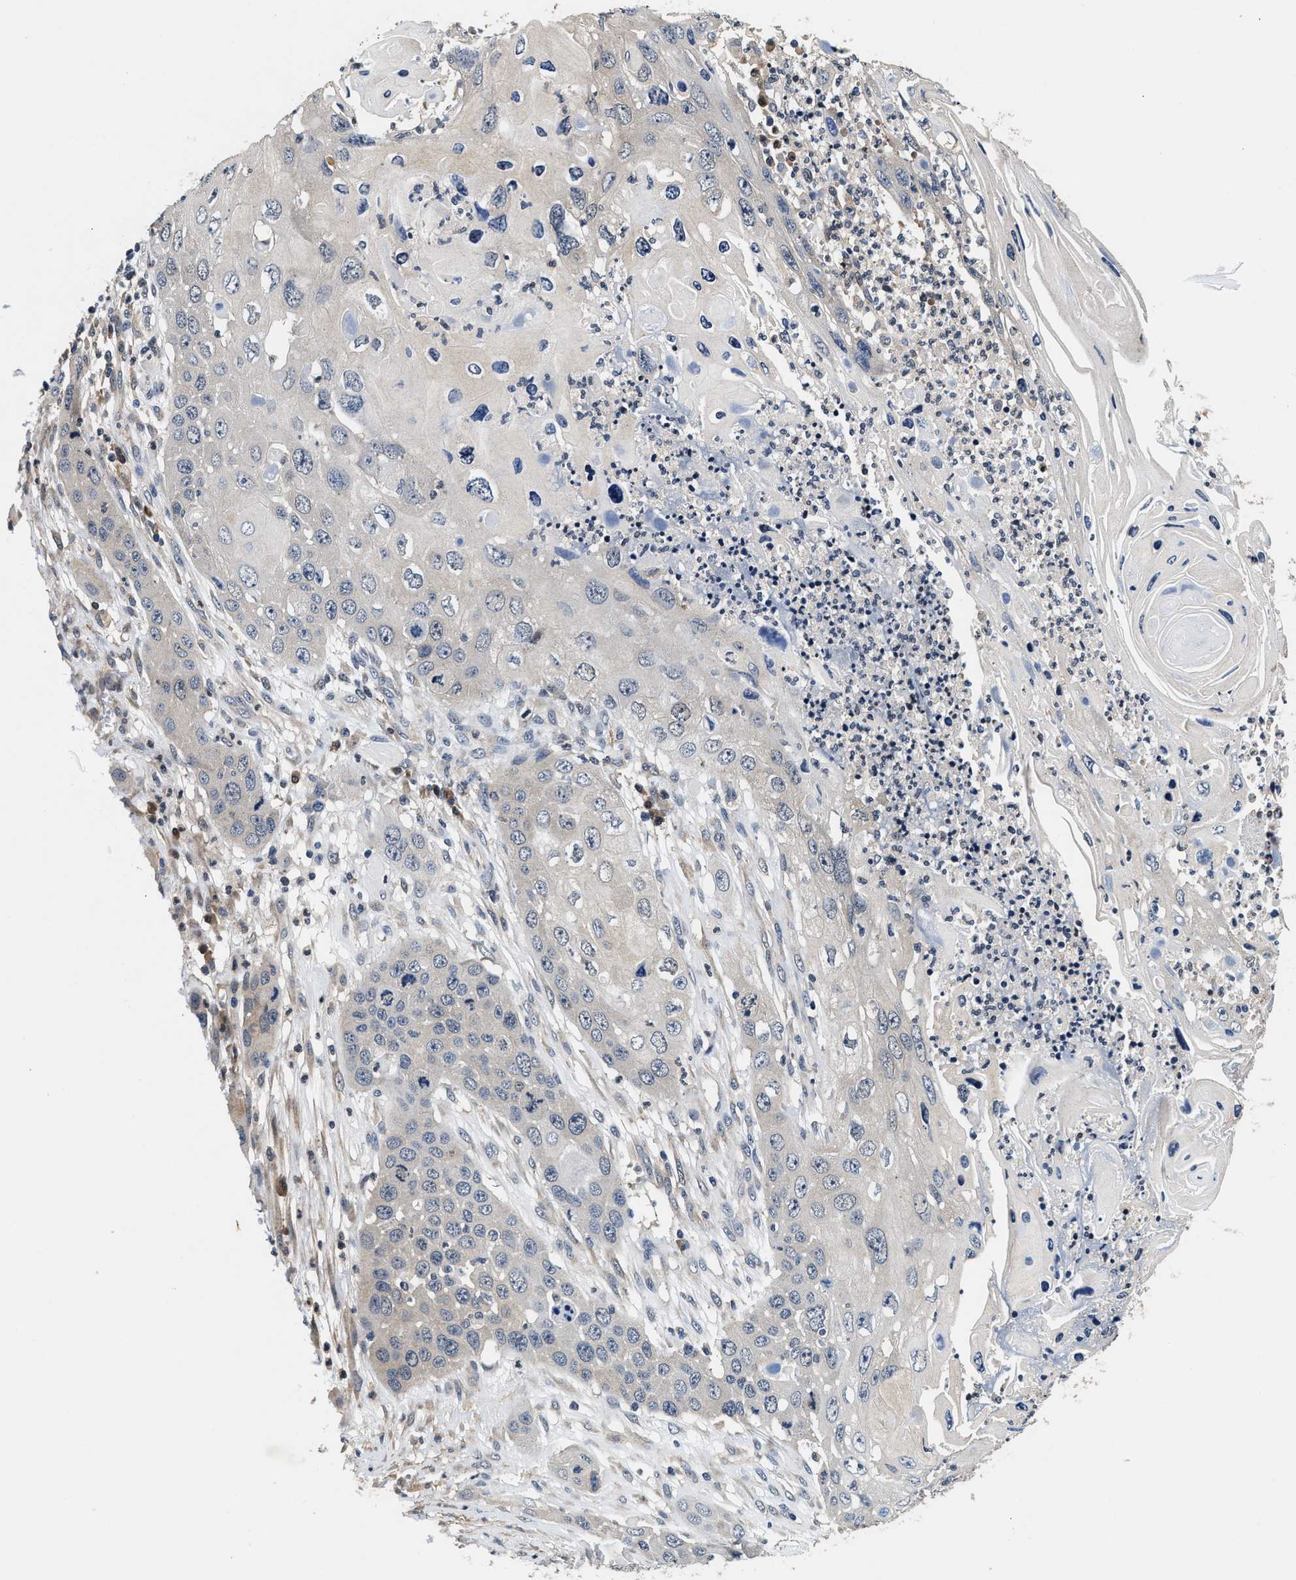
{"staining": {"intensity": "negative", "quantity": "none", "location": "none"}, "tissue": "skin cancer", "cell_type": "Tumor cells", "image_type": "cancer", "snomed": [{"axis": "morphology", "description": "Squamous cell carcinoma, NOS"}, {"axis": "topography", "description": "Skin"}], "caption": "Immunohistochemistry (IHC) photomicrograph of human skin squamous cell carcinoma stained for a protein (brown), which shows no positivity in tumor cells.", "gene": "PHPT1", "patient": {"sex": "male", "age": 55}}